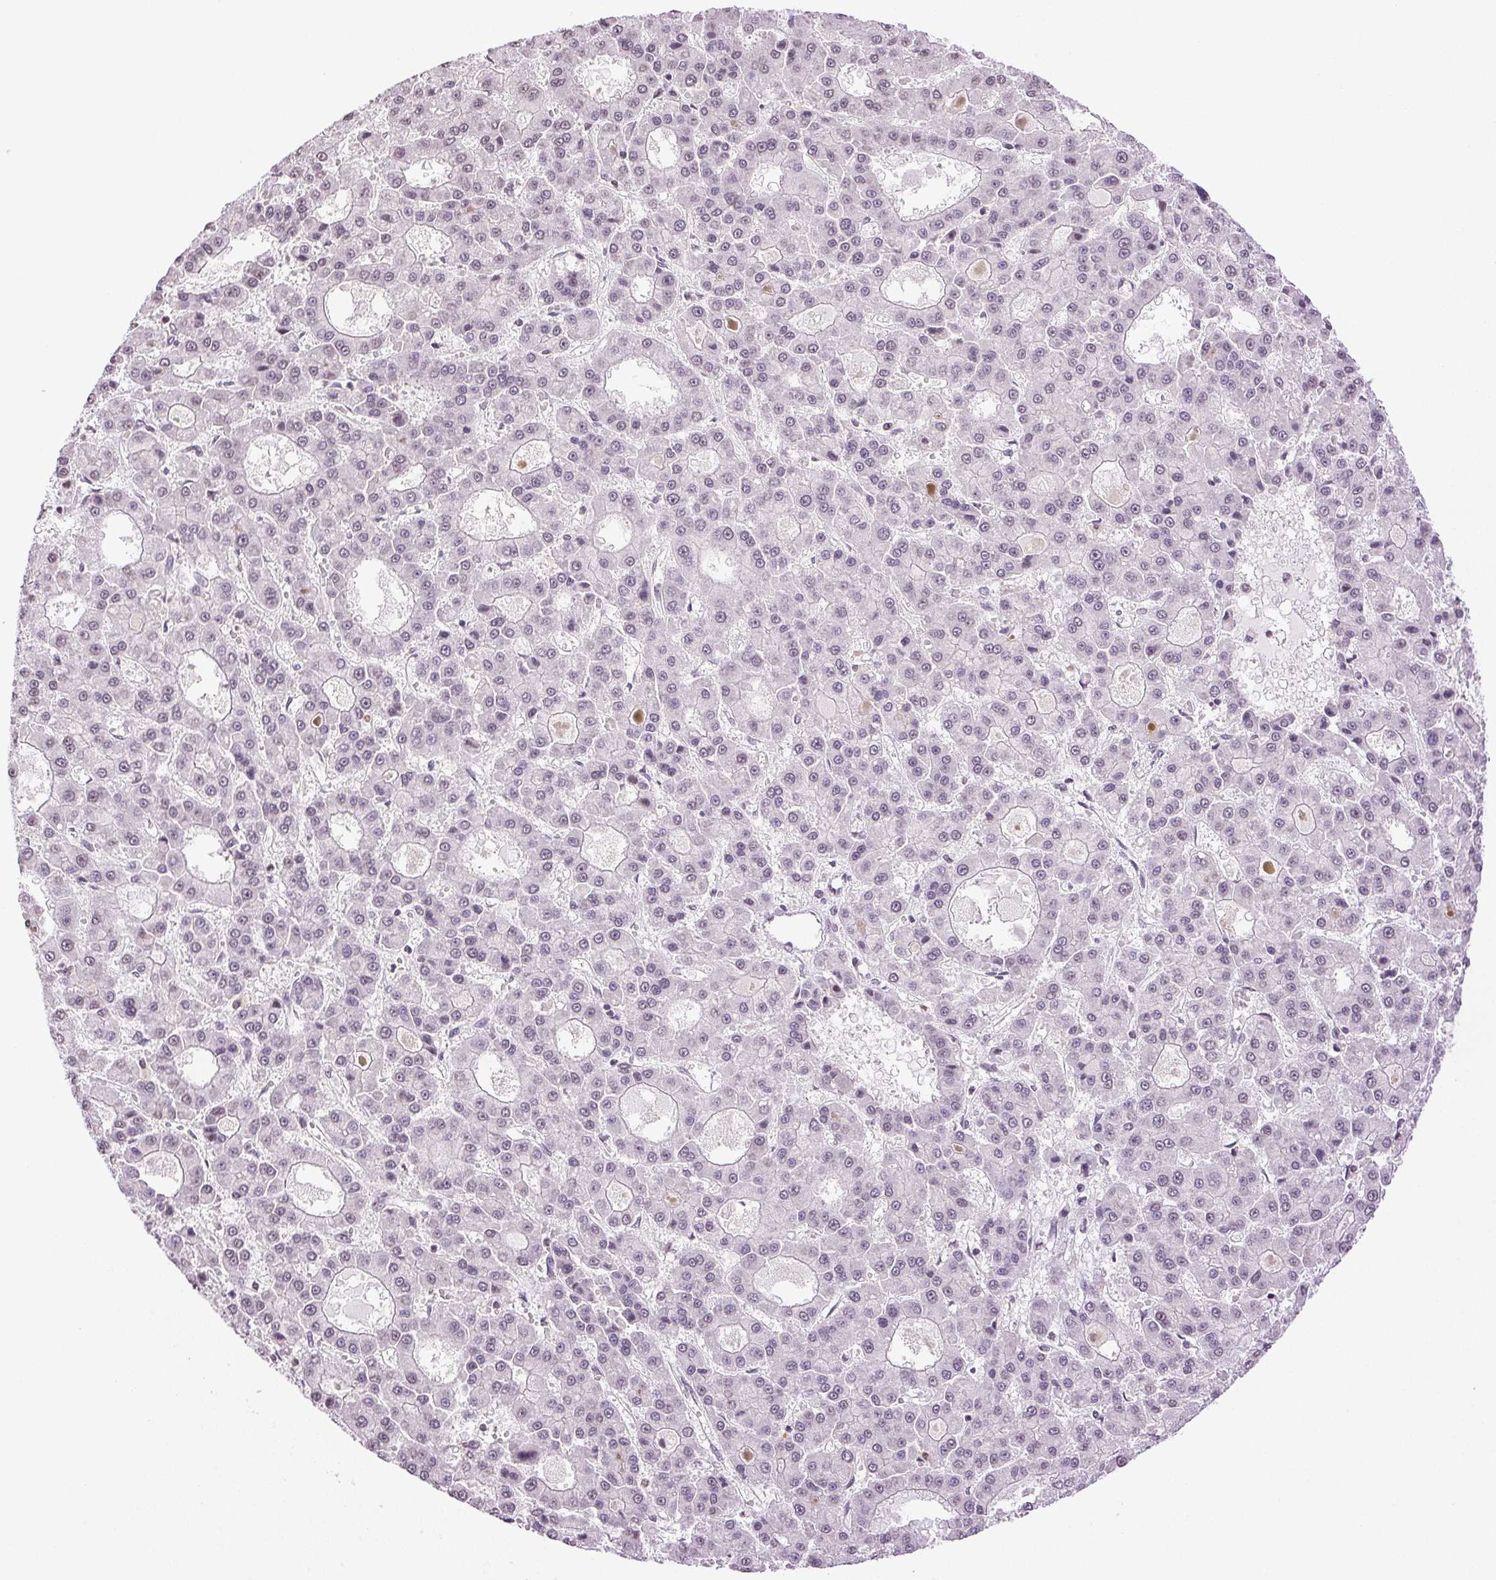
{"staining": {"intensity": "negative", "quantity": "none", "location": "none"}, "tissue": "liver cancer", "cell_type": "Tumor cells", "image_type": "cancer", "snomed": [{"axis": "morphology", "description": "Carcinoma, Hepatocellular, NOS"}, {"axis": "topography", "description": "Liver"}], "caption": "High power microscopy micrograph of an IHC image of liver cancer, revealing no significant staining in tumor cells.", "gene": "TNNT3", "patient": {"sex": "male", "age": 70}}